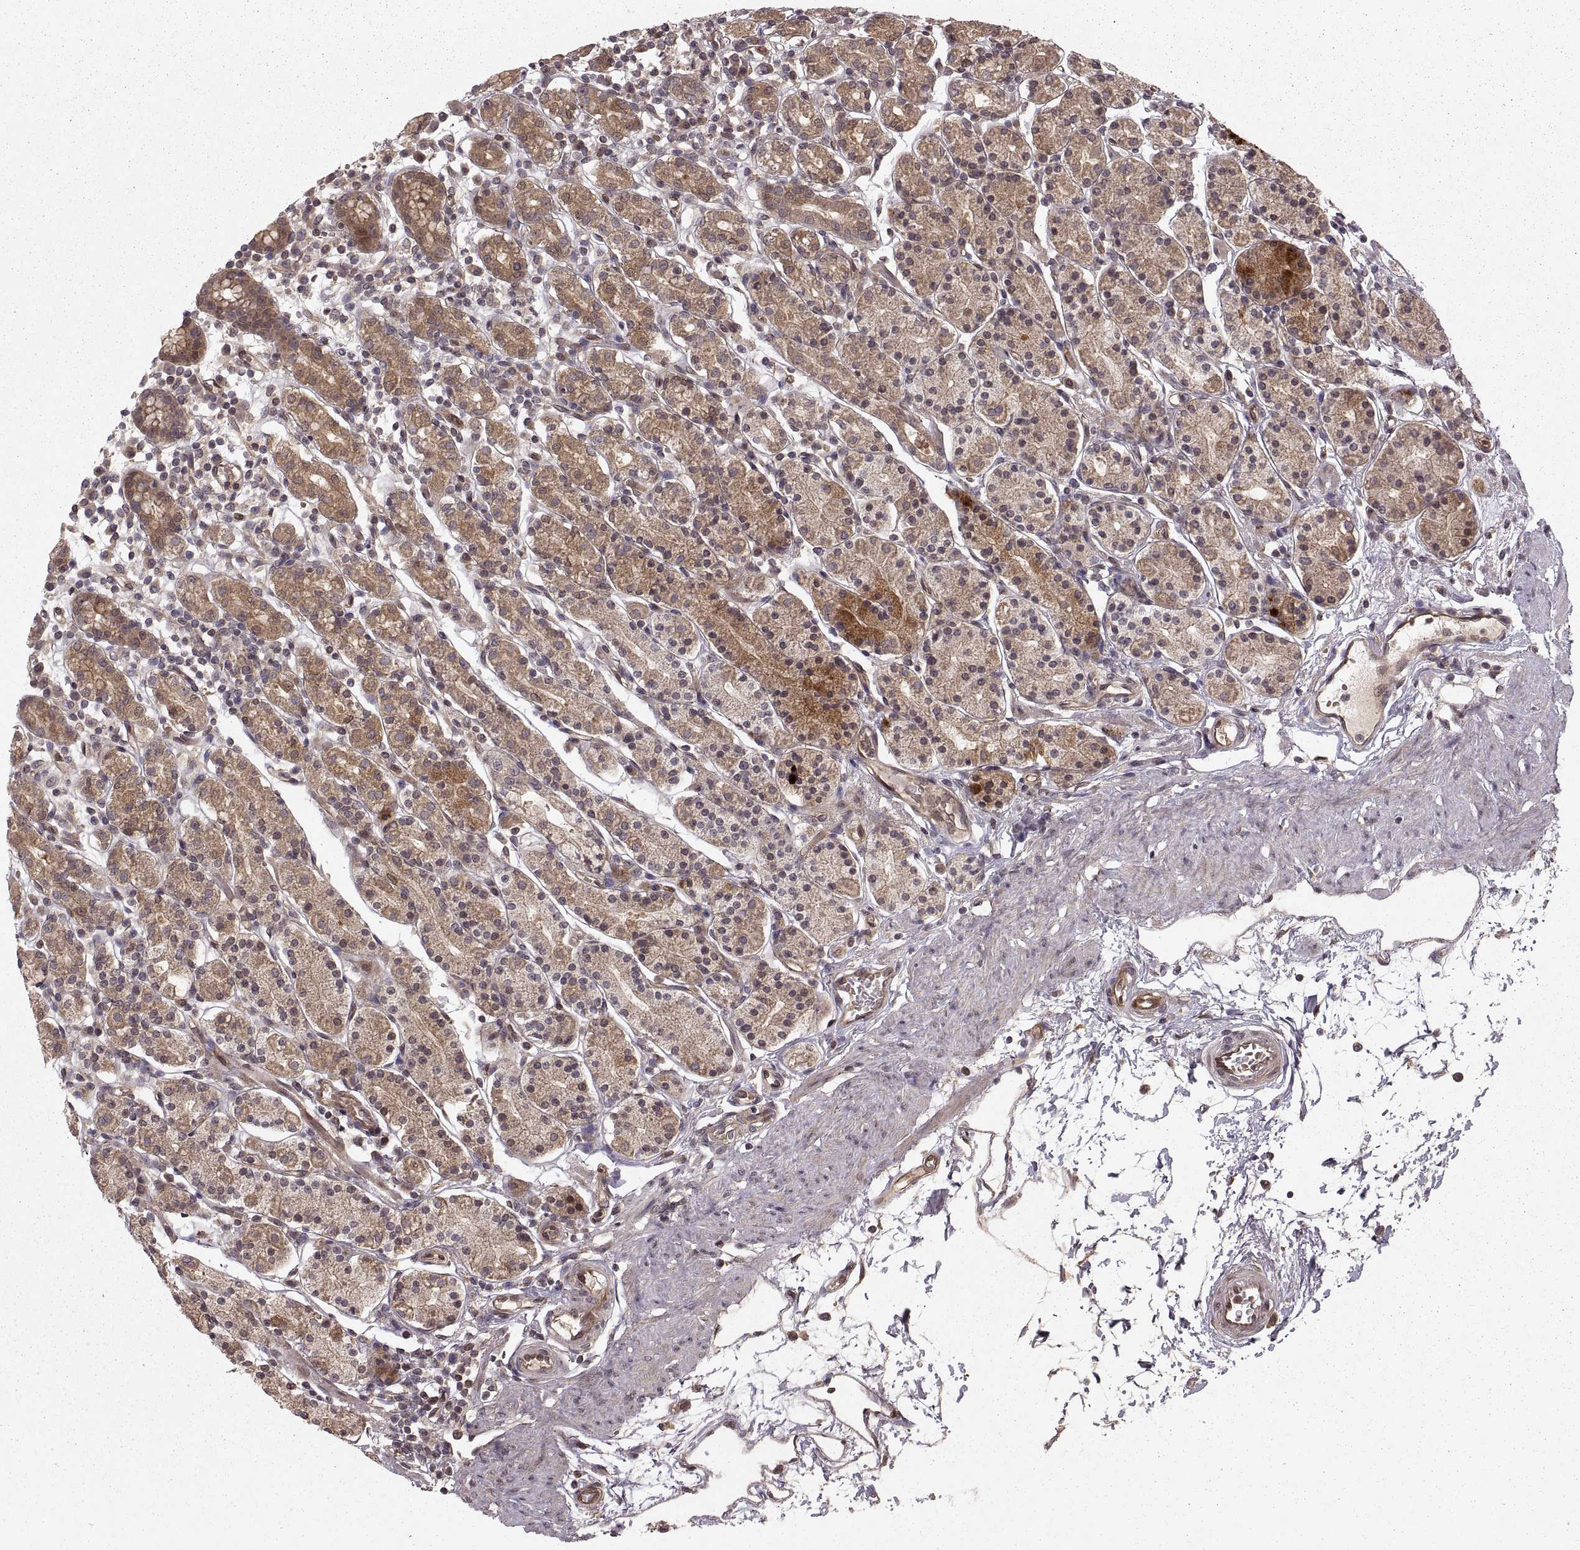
{"staining": {"intensity": "moderate", "quantity": ">75%", "location": "cytoplasmic/membranous"}, "tissue": "stomach", "cell_type": "Glandular cells", "image_type": "normal", "snomed": [{"axis": "morphology", "description": "Normal tissue, NOS"}, {"axis": "topography", "description": "Stomach, upper"}, {"axis": "topography", "description": "Stomach"}], "caption": "Immunohistochemistry (IHC) of normal stomach displays medium levels of moderate cytoplasmic/membranous expression in about >75% of glandular cells.", "gene": "DEDD", "patient": {"sex": "male", "age": 62}}